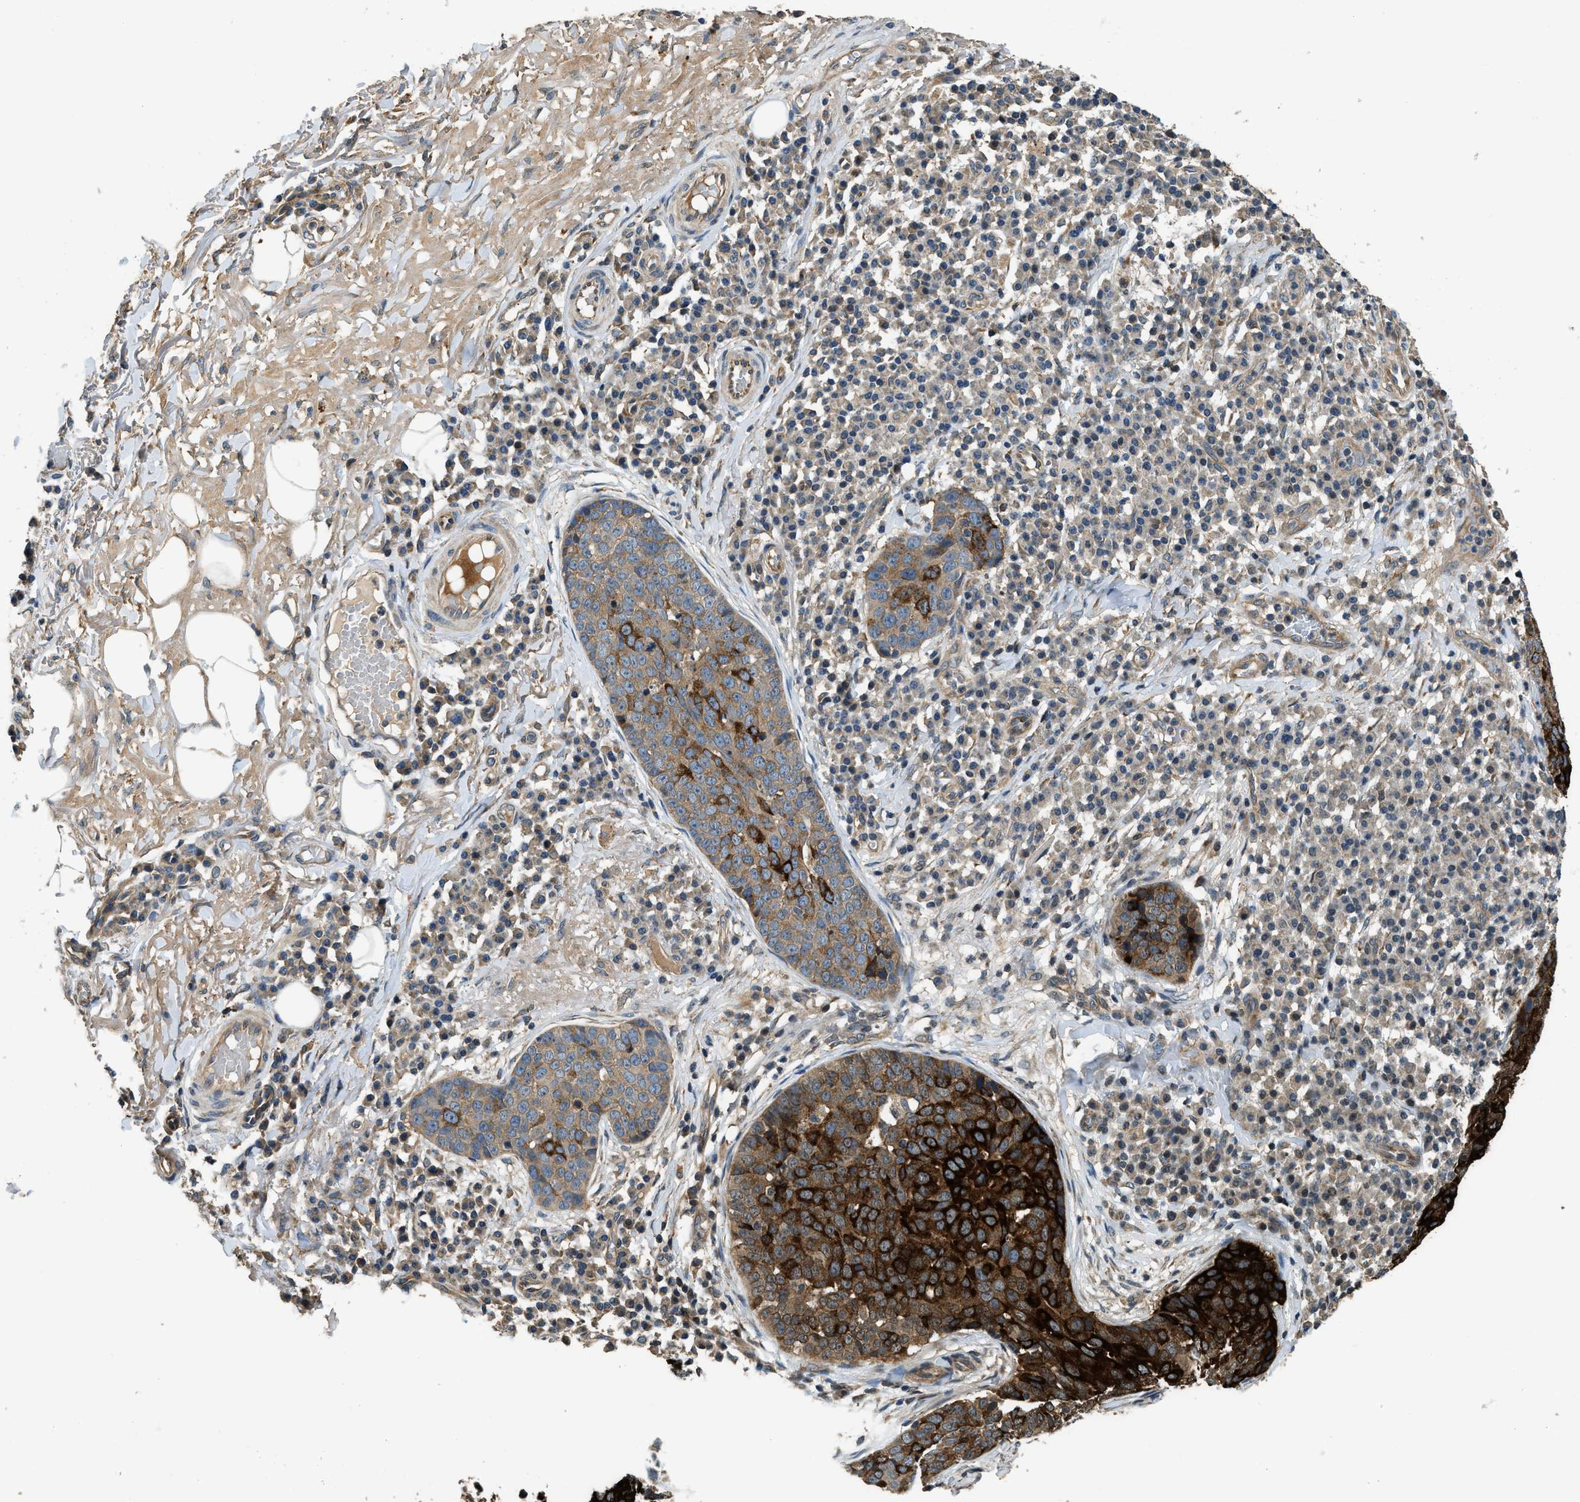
{"staining": {"intensity": "strong", "quantity": ">75%", "location": "cytoplasmic/membranous"}, "tissue": "skin cancer", "cell_type": "Tumor cells", "image_type": "cancer", "snomed": [{"axis": "morphology", "description": "Squamous cell carcinoma in situ, NOS"}, {"axis": "morphology", "description": "Squamous cell carcinoma, NOS"}, {"axis": "topography", "description": "Skin"}], "caption": "Squamous cell carcinoma (skin) stained with DAB IHC displays high levels of strong cytoplasmic/membranous positivity in about >75% of tumor cells.", "gene": "IL3RA", "patient": {"sex": "male", "age": 93}}